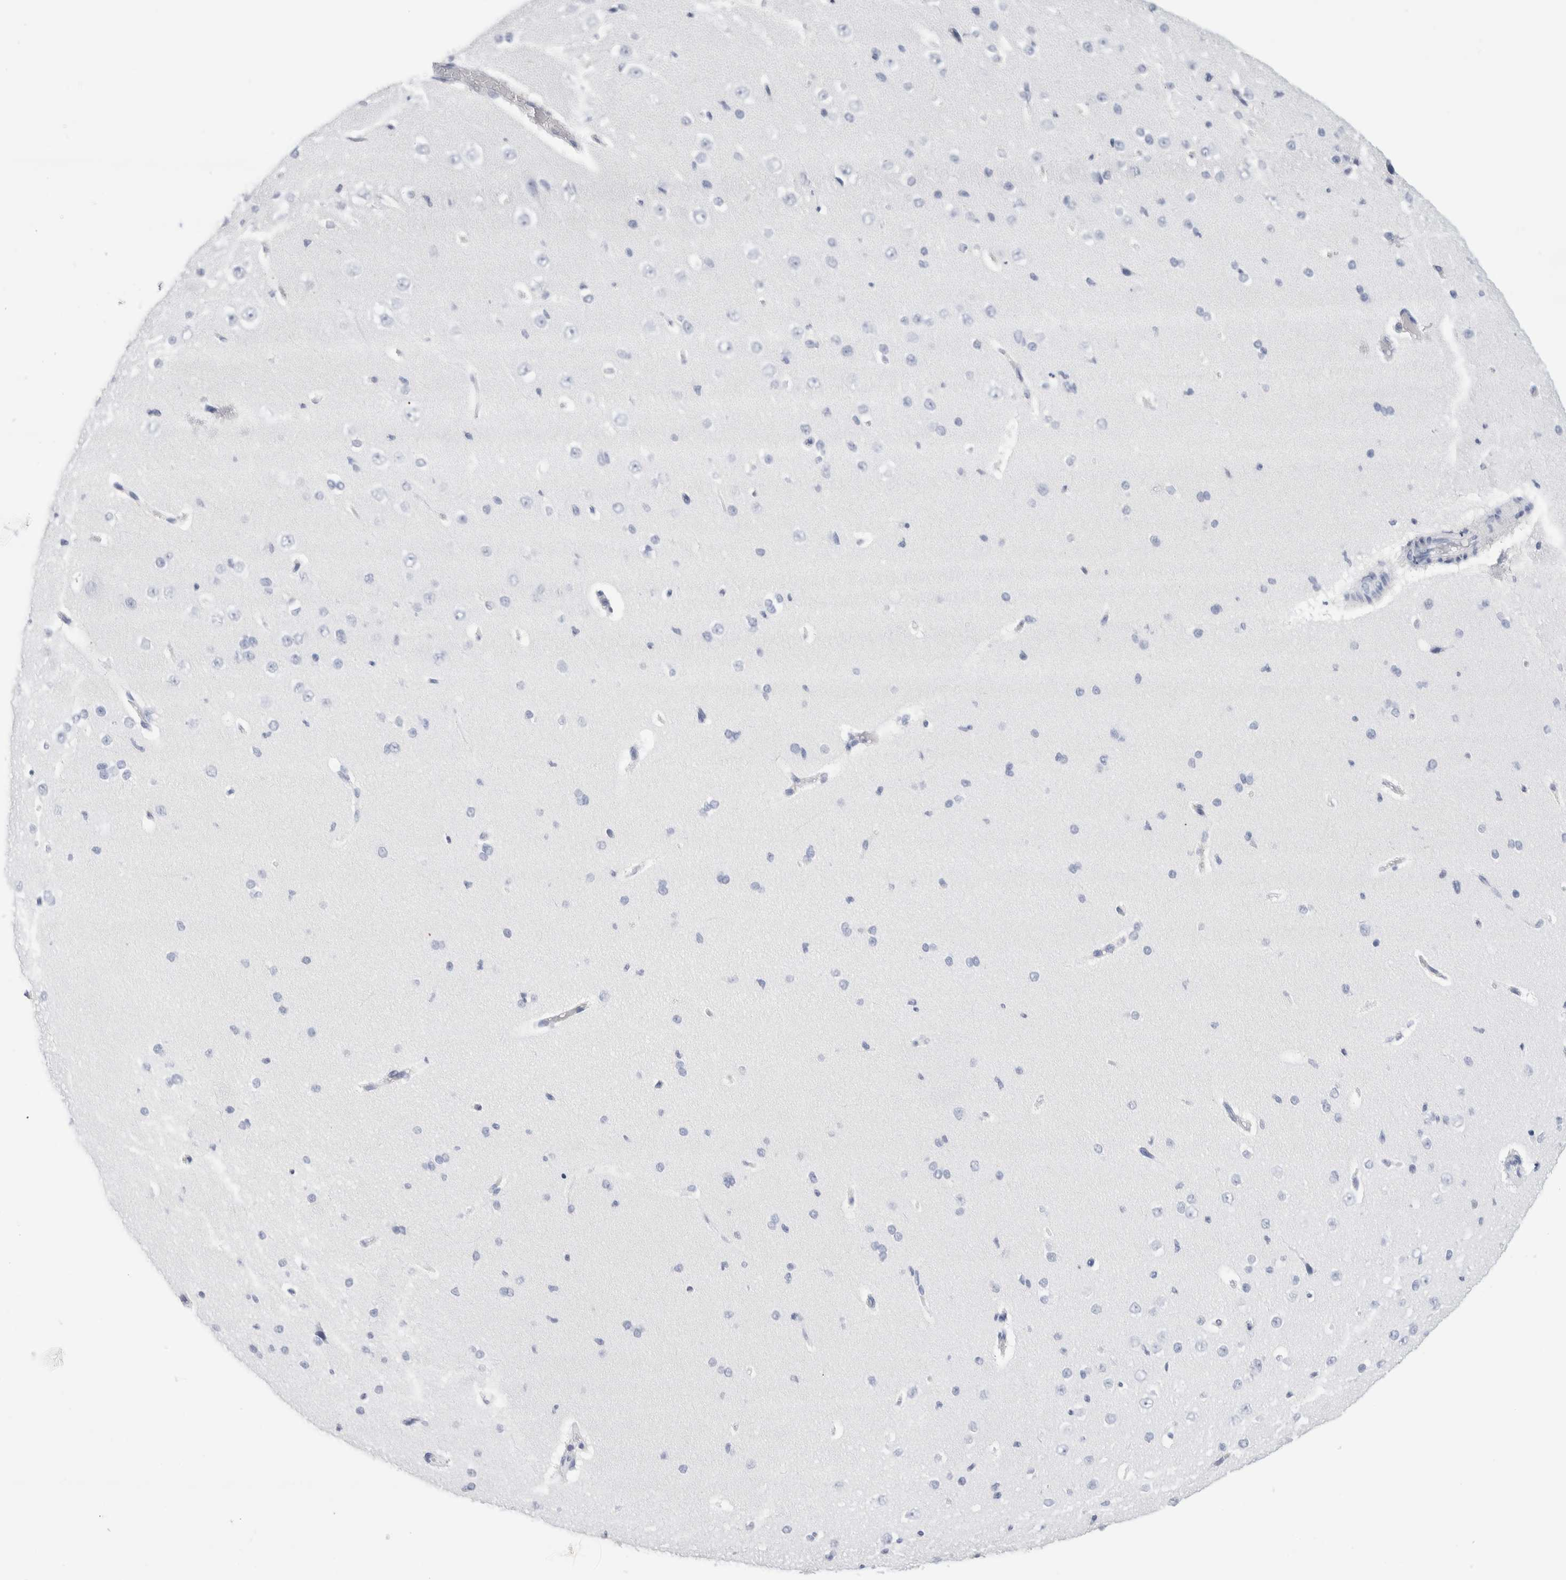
{"staining": {"intensity": "negative", "quantity": "none", "location": "none"}, "tissue": "cerebral cortex", "cell_type": "Endothelial cells", "image_type": "normal", "snomed": [{"axis": "morphology", "description": "Normal tissue, NOS"}, {"axis": "morphology", "description": "Developmental malformation"}, {"axis": "topography", "description": "Cerebral cortex"}], "caption": "Human cerebral cortex stained for a protein using immunohistochemistry displays no positivity in endothelial cells.", "gene": "ECHDC2", "patient": {"sex": "female", "age": 30}}